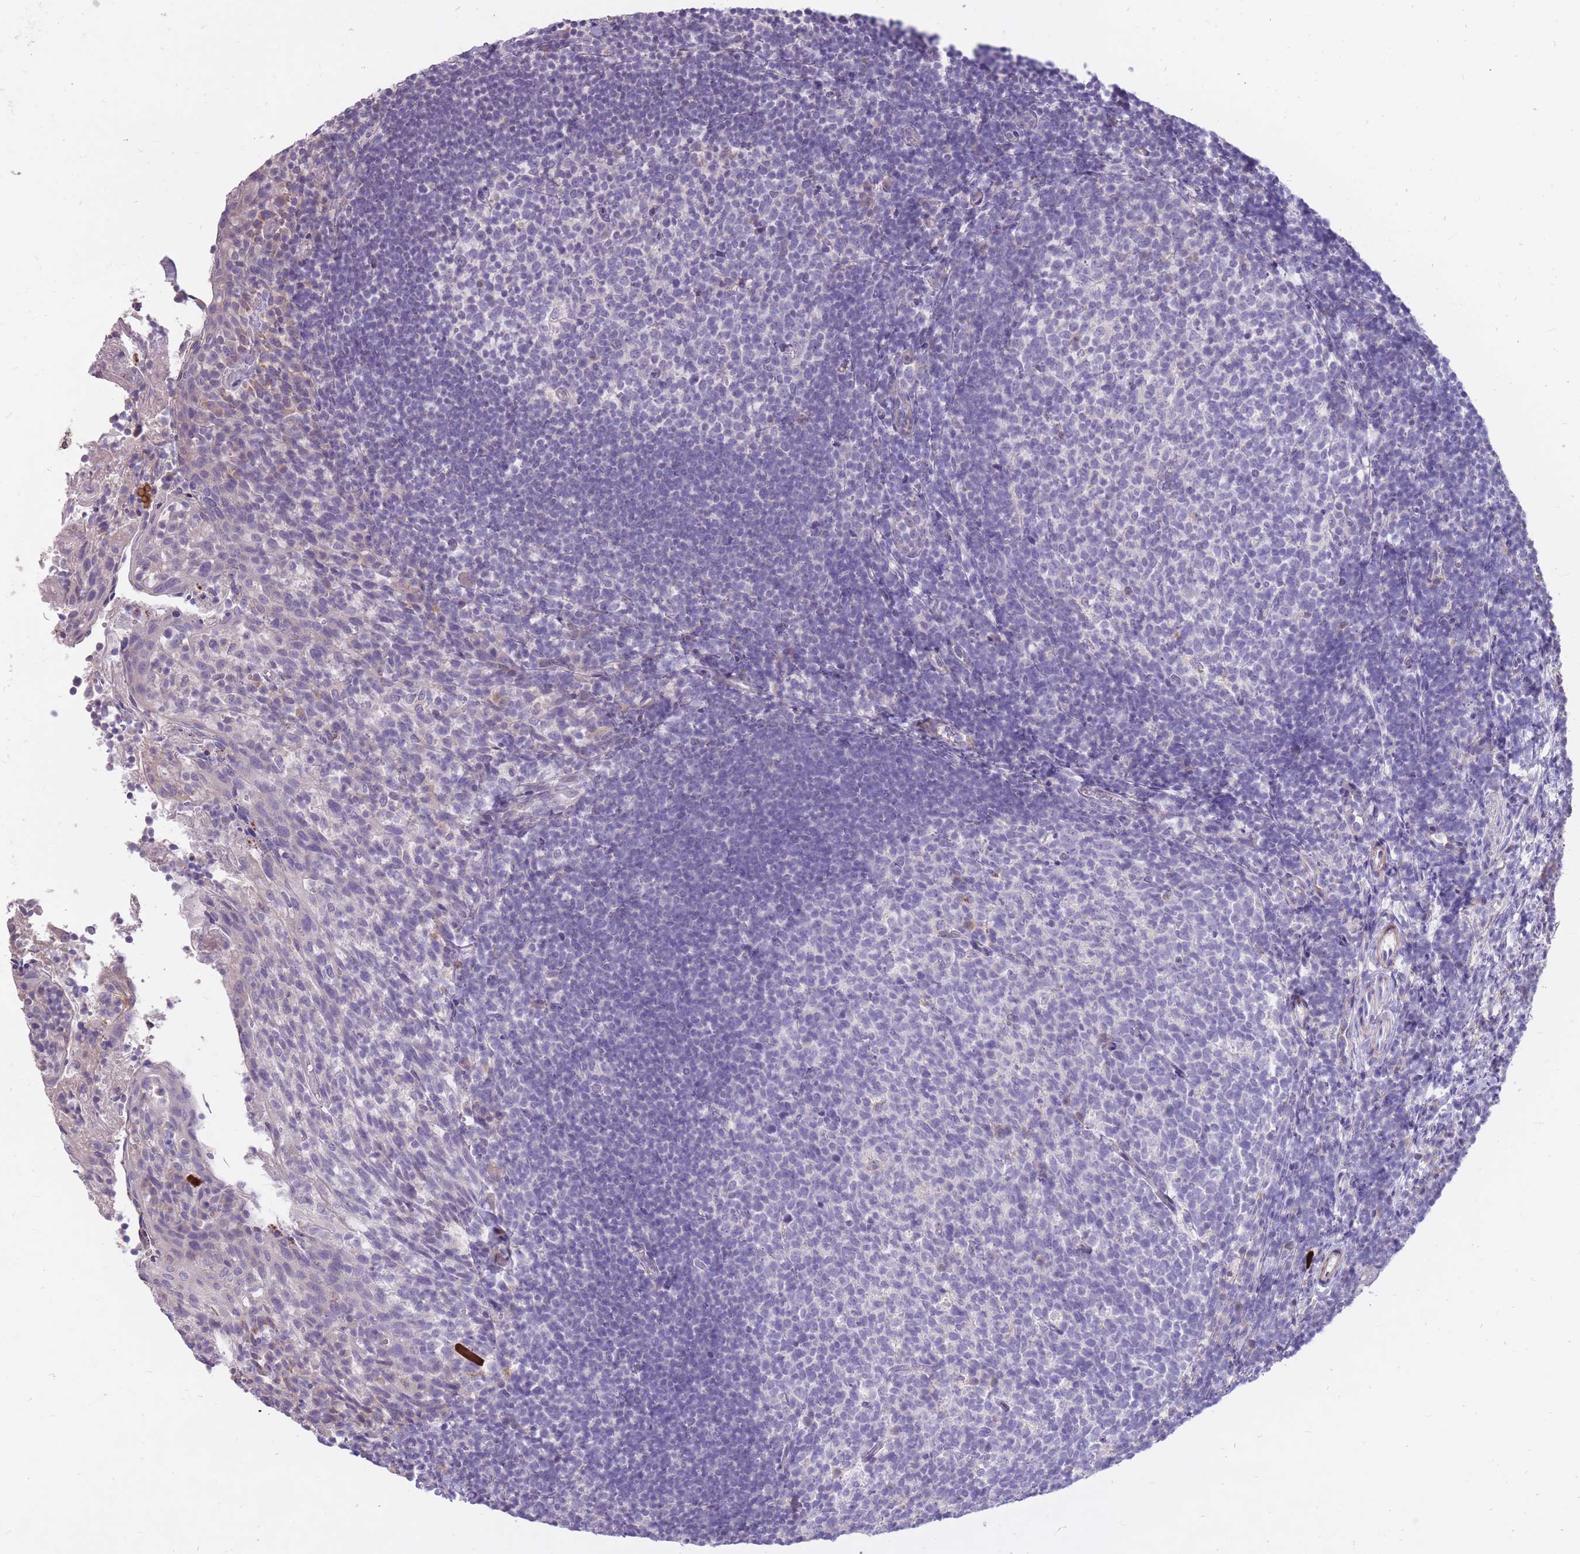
{"staining": {"intensity": "negative", "quantity": "none", "location": "none"}, "tissue": "tonsil", "cell_type": "Germinal center cells", "image_type": "normal", "snomed": [{"axis": "morphology", "description": "Normal tissue, NOS"}, {"axis": "topography", "description": "Tonsil"}], "caption": "Protein analysis of unremarkable tonsil exhibits no significant expression in germinal center cells. The staining is performed using DAB brown chromogen with nuclei counter-stained in using hematoxylin.", "gene": "RNF170", "patient": {"sex": "female", "age": 10}}